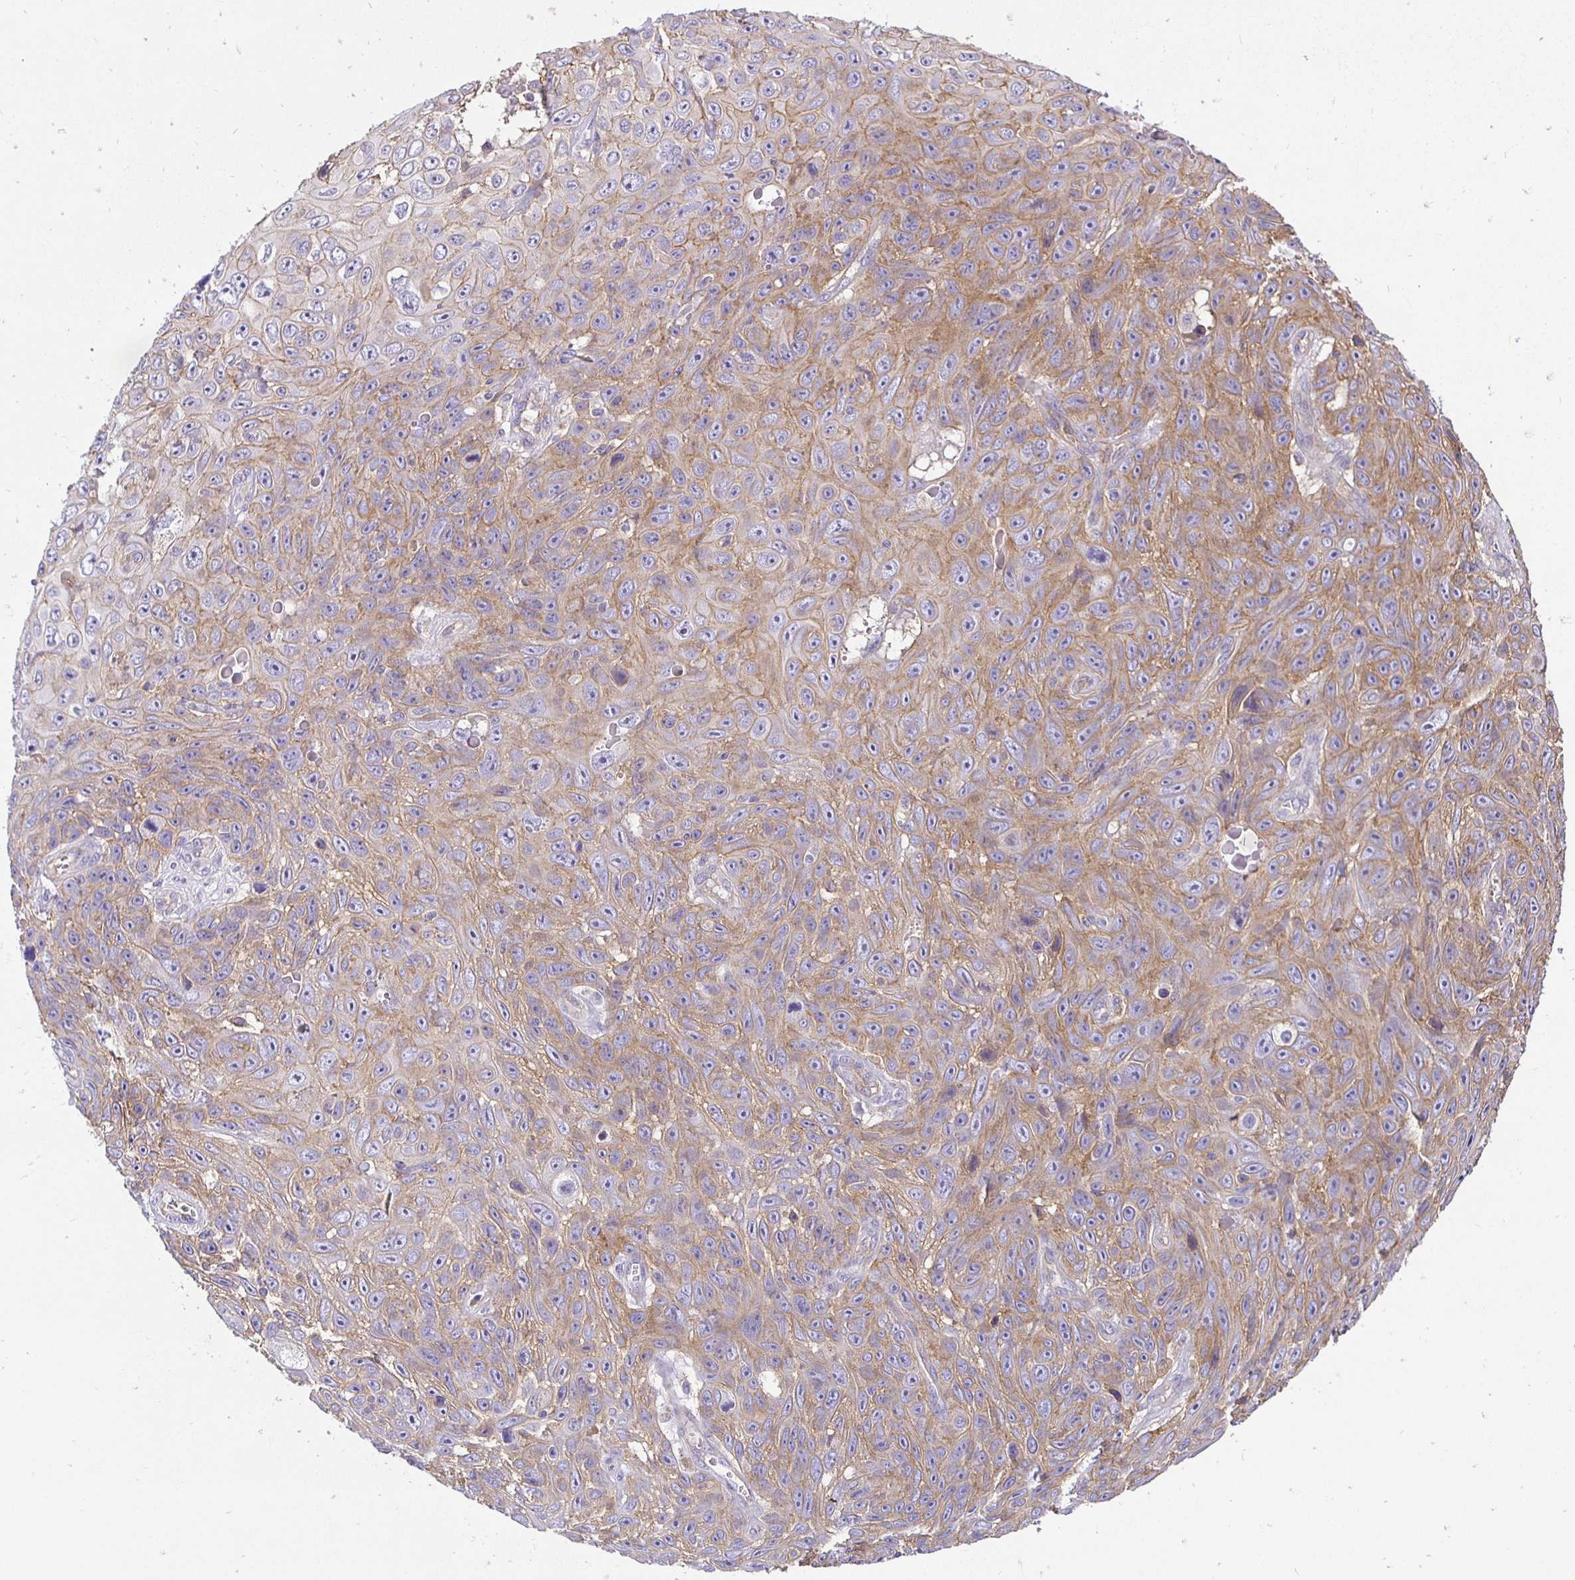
{"staining": {"intensity": "moderate", "quantity": "25%-75%", "location": "cytoplasmic/membranous"}, "tissue": "skin cancer", "cell_type": "Tumor cells", "image_type": "cancer", "snomed": [{"axis": "morphology", "description": "Squamous cell carcinoma, NOS"}, {"axis": "topography", "description": "Skin"}], "caption": "This is a histology image of immunohistochemistry (IHC) staining of squamous cell carcinoma (skin), which shows moderate staining in the cytoplasmic/membranous of tumor cells.", "gene": "SLC9A1", "patient": {"sex": "male", "age": 82}}